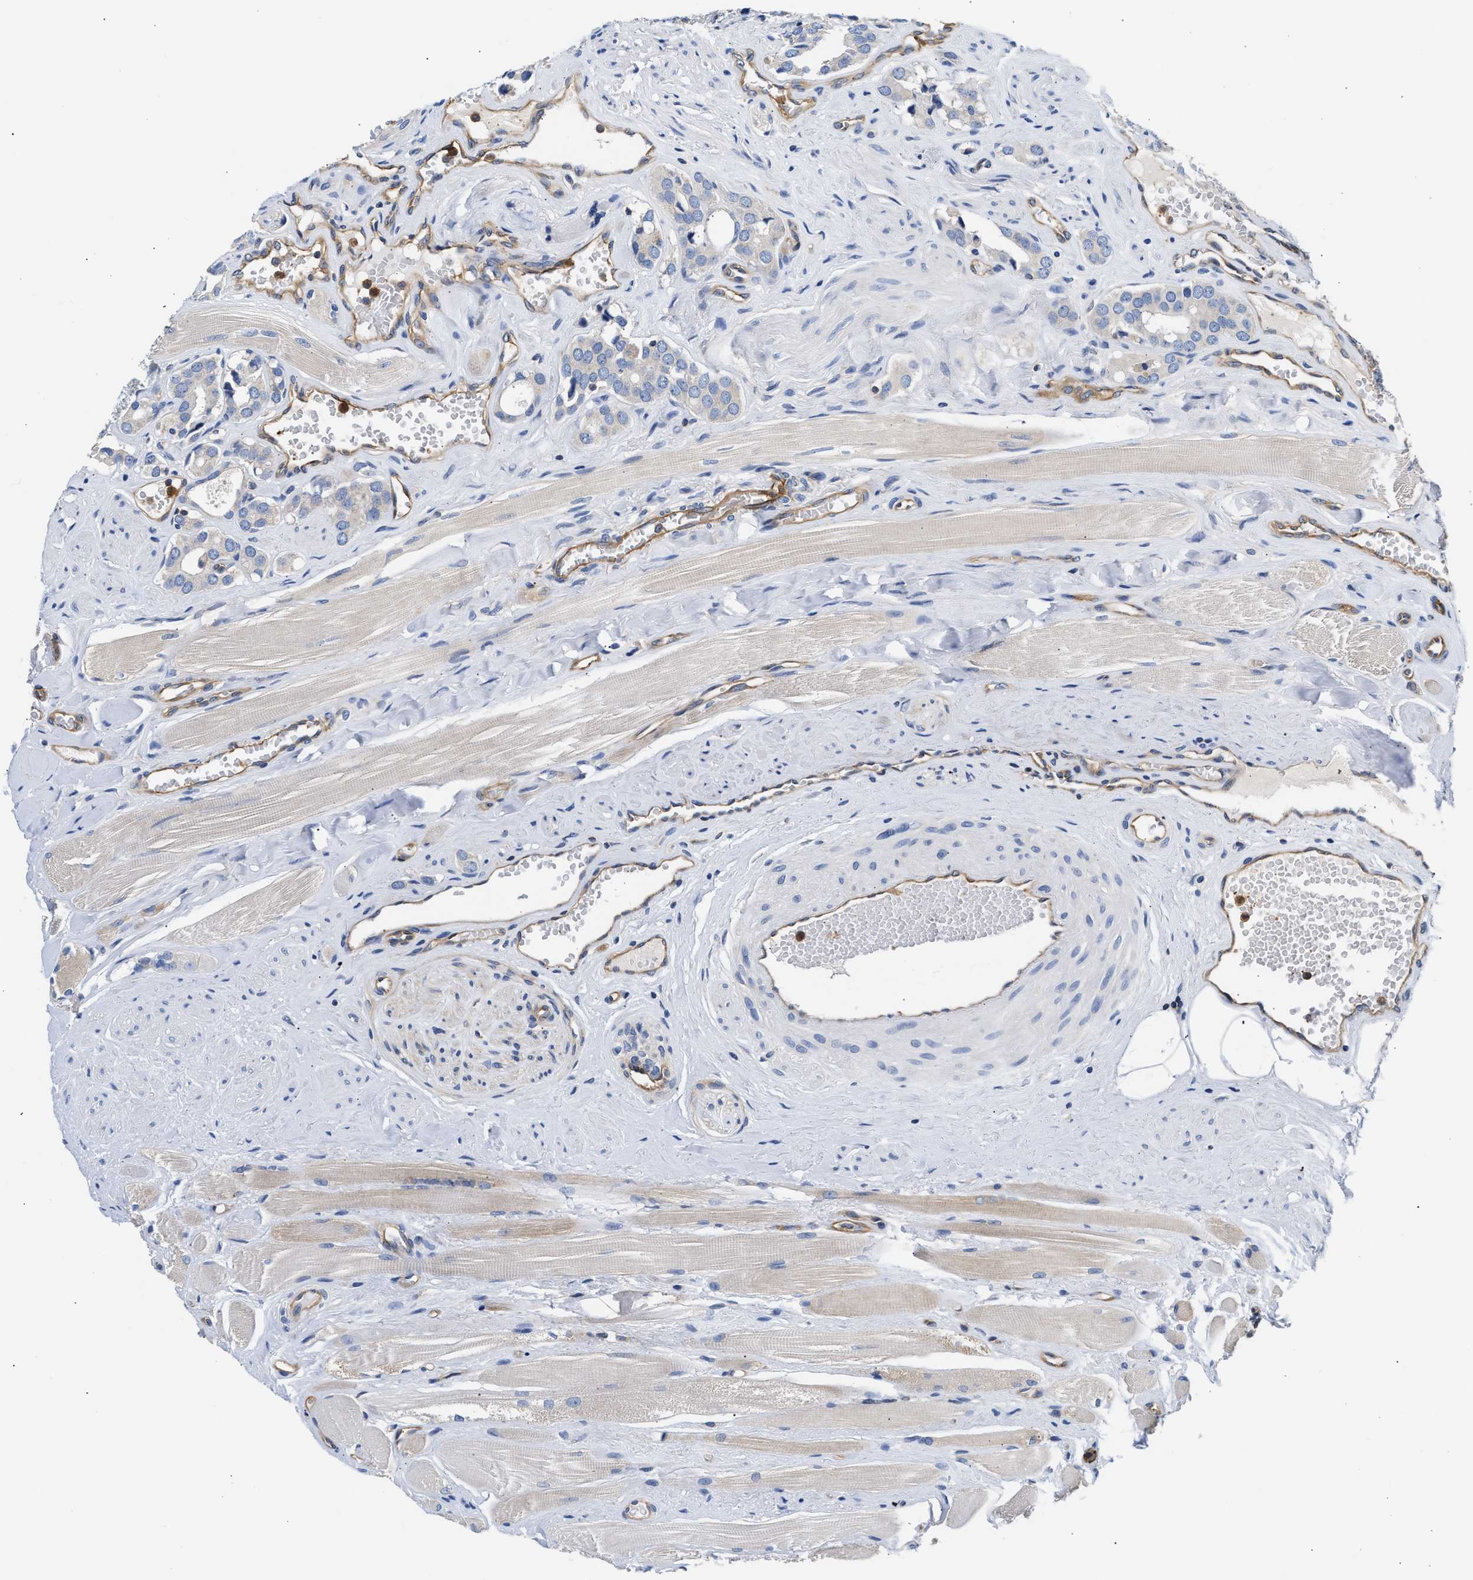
{"staining": {"intensity": "negative", "quantity": "none", "location": "none"}, "tissue": "prostate cancer", "cell_type": "Tumor cells", "image_type": "cancer", "snomed": [{"axis": "morphology", "description": "Adenocarcinoma, High grade"}, {"axis": "topography", "description": "Prostate"}], "caption": "Immunohistochemistry of prostate adenocarcinoma (high-grade) displays no positivity in tumor cells. Nuclei are stained in blue.", "gene": "SAMD9L", "patient": {"sex": "male", "age": 52}}